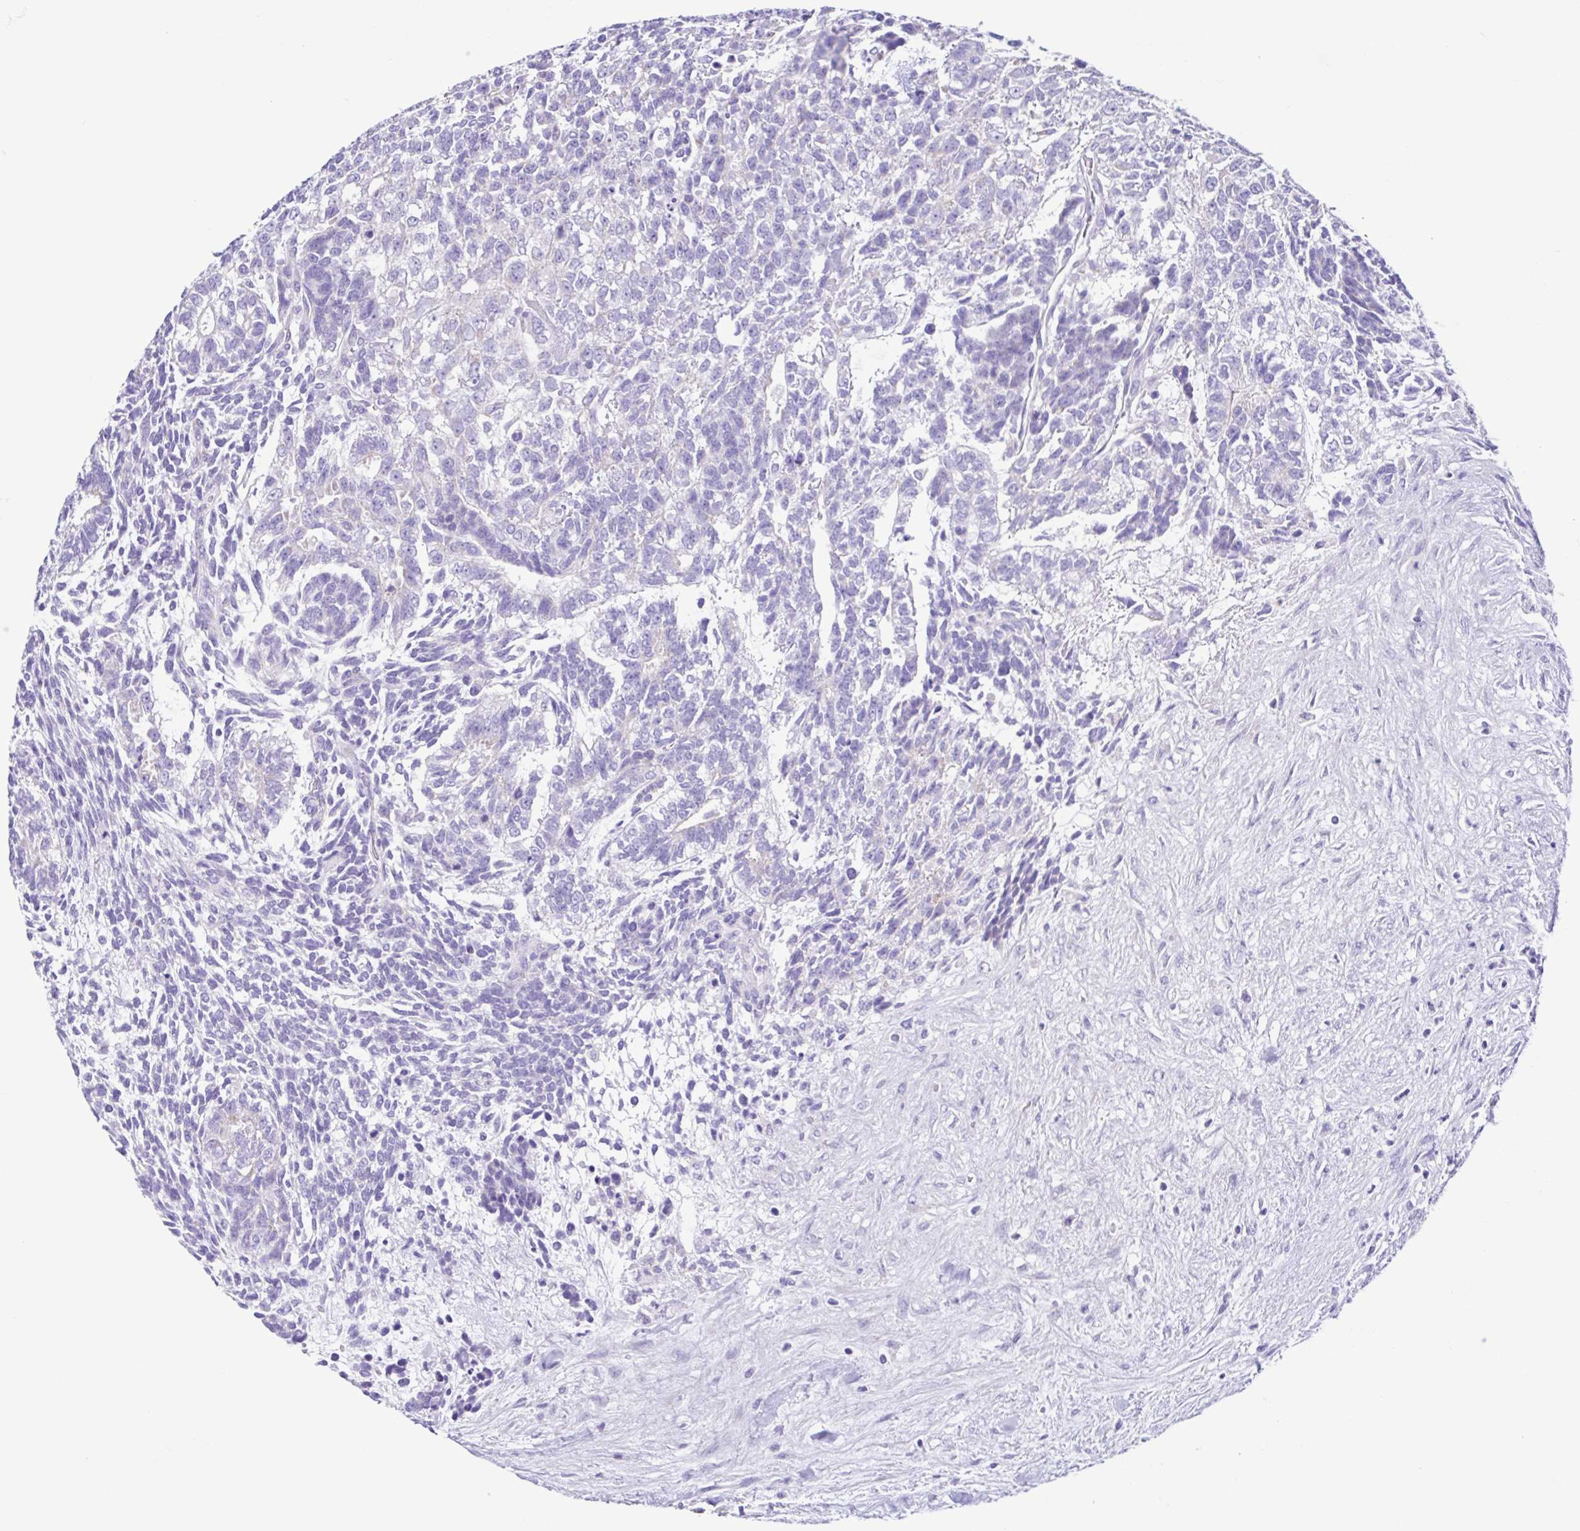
{"staining": {"intensity": "negative", "quantity": "none", "location": "none"}, "tissue": "testis cancer", "cell_type": "Tumor cells", "image_type": "cancer", "snomed": [{"axis": "morphology", "description": "Carcinoma, Embryonal, NOS"}, {"axis": "topography", "description": "Testis"}], "caption": "Immunohistochemical staining of human embryonal carcinoma (testis) demonstrates no significant staining in tumor cells. The staining is performed using DAB (3,3'-diaminobenzidine) brown chromogen with nuclei counter-stained in using hematoxylin.", "gene": "ACTRT3", "patient": {"sex": "male", "age": 23}}